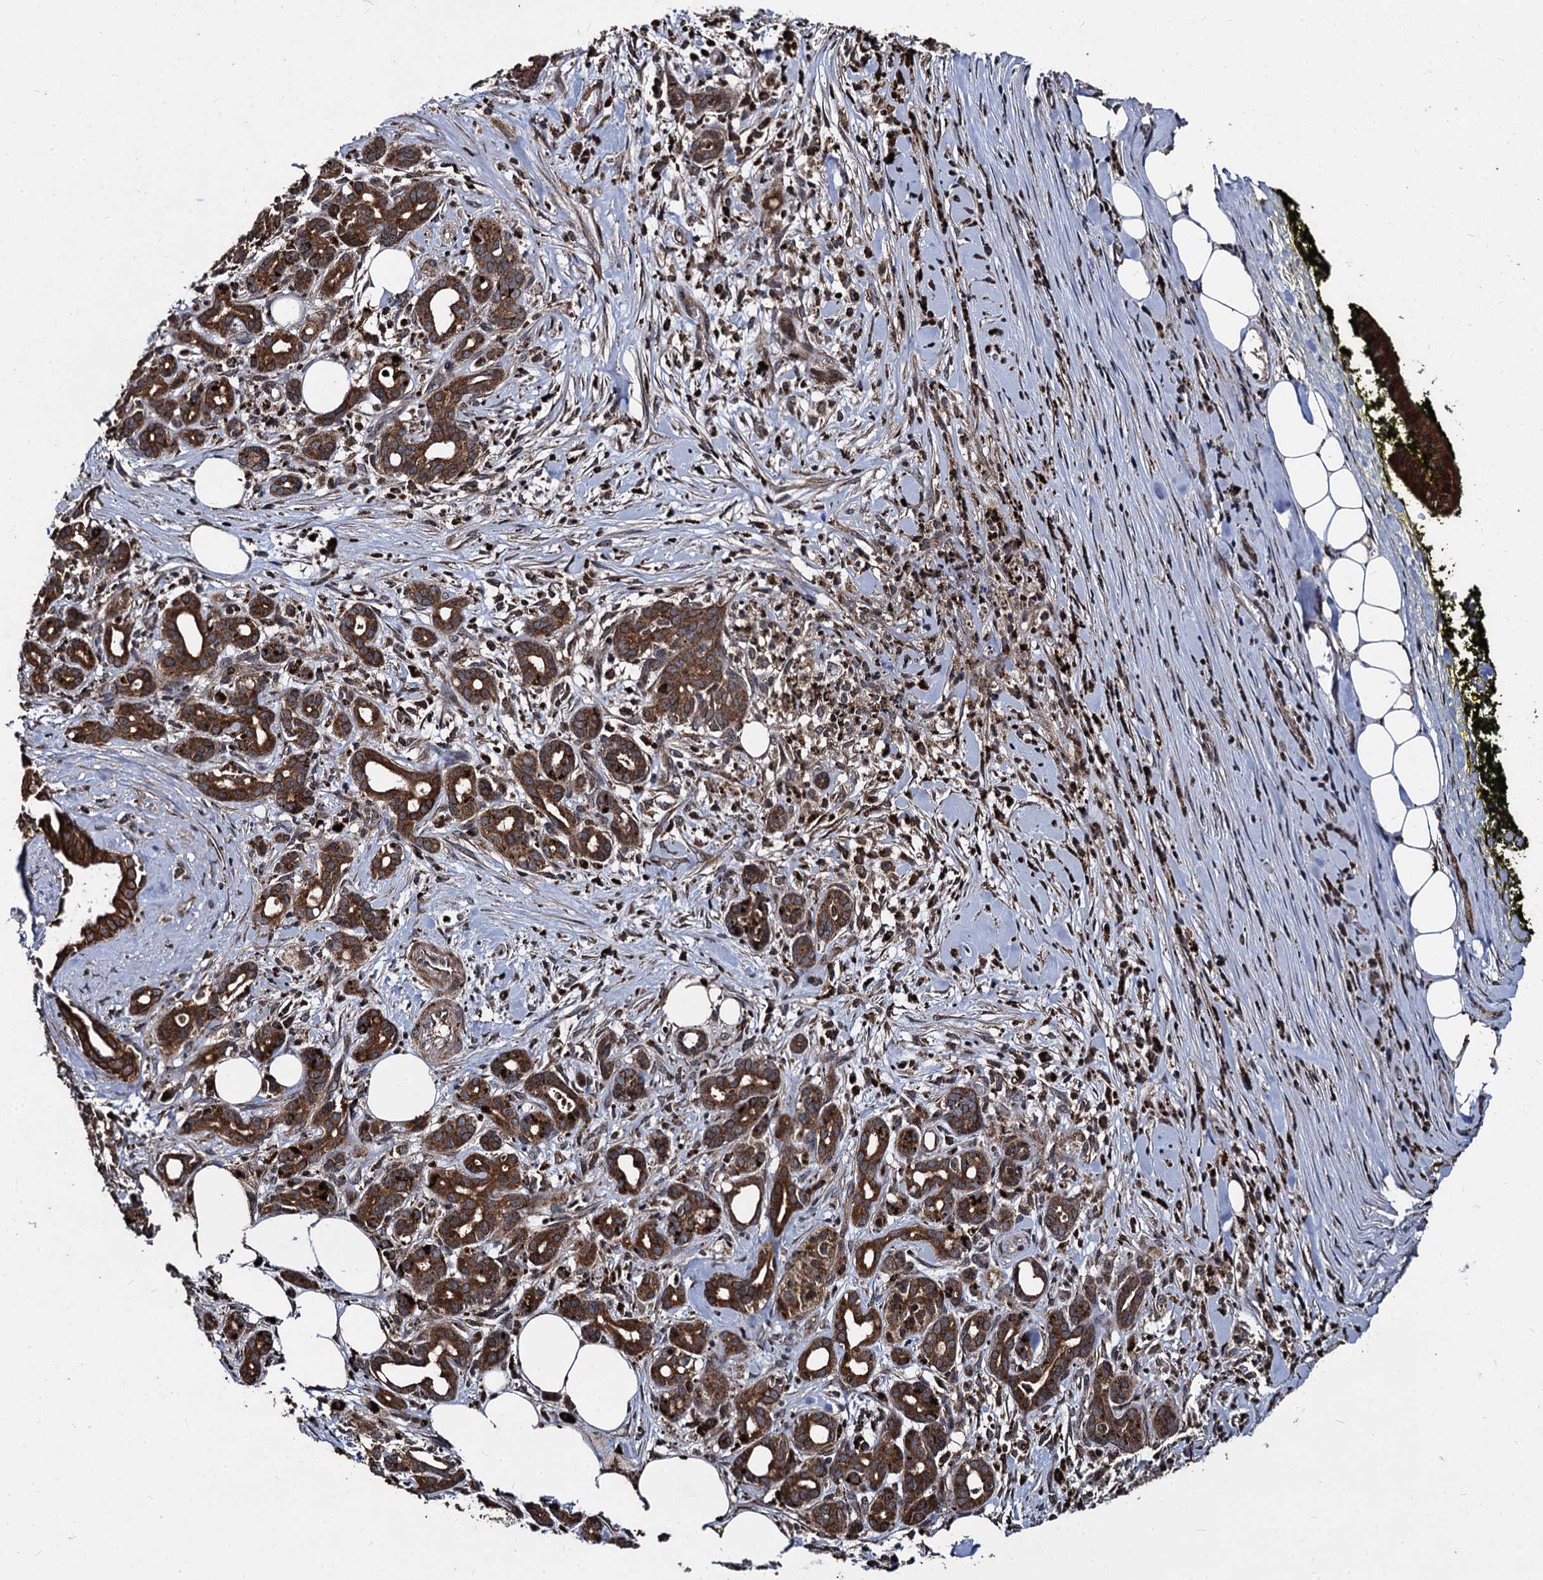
{"staining": {"intensity": "strong", "quantity": ">75%", "location": "cytoplasmic/membranous"}, "tissue": "pancreatic cancer", "cell_type": "Tumor cells", "image_type": "cancer", "snomed": [{"axis": "morphology", "description": "Adenocarcinoma, NOS"}, {"axis": "topography", "description": "Pancreas"}], "caption": "Immunohistochemistry (IHC) of human pancreatic cancer exhibits high levels of strong cytoplasmic/membranous staining in approximately >75% of tumor cells.", "gene": "BCL2L2", "patient": {"sex": "female", "age": 66}}